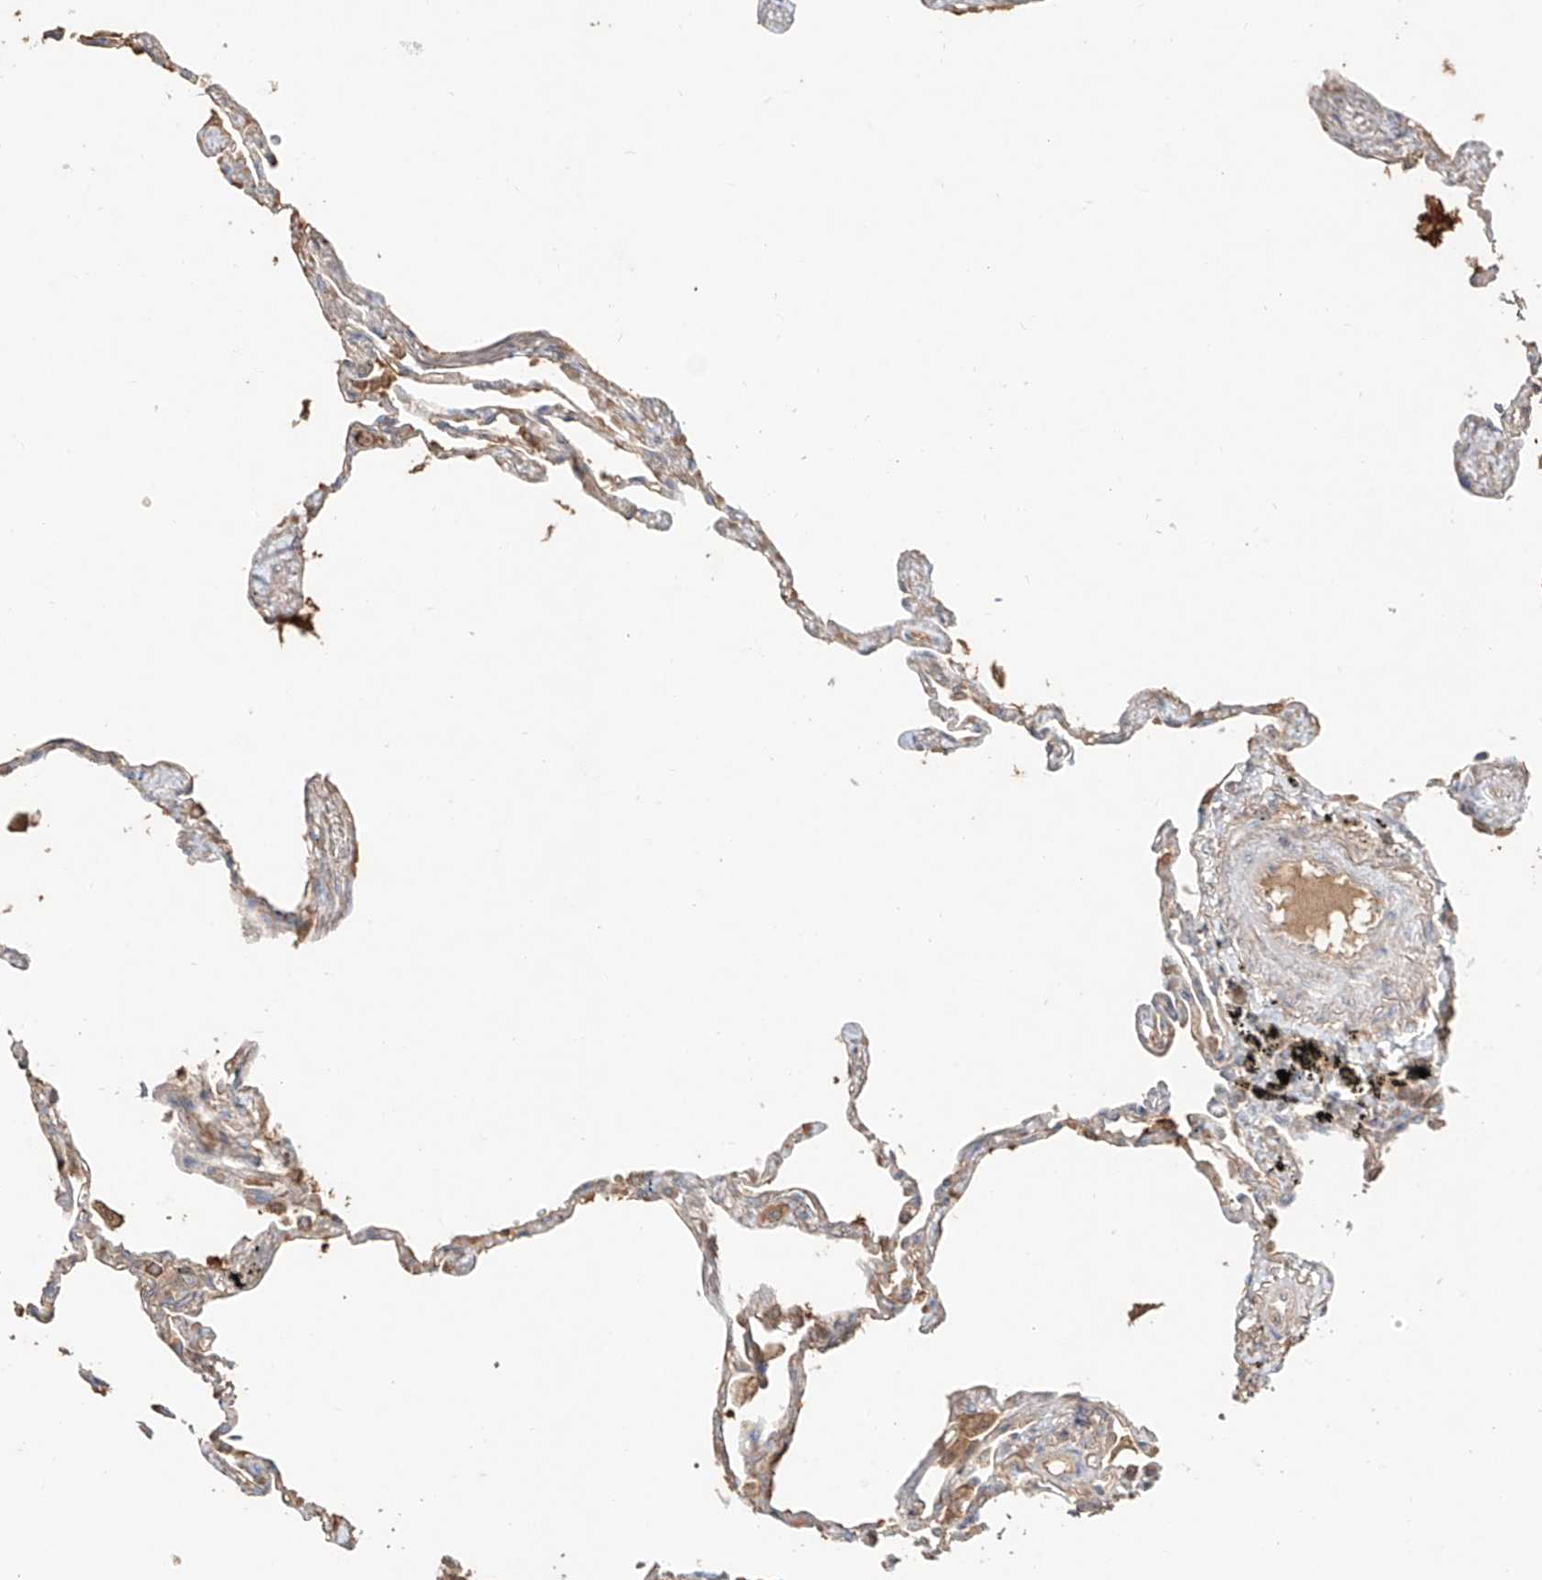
{"staining": {"intensity": "moderate", "quantity": ">75%", "location": "cytoplasmic/membranous"}, "tissue": "lung", "cell_type": "Alveolar cells", "image_type": "normal", "snomed": [{"axis": "morphology", "description": "Normal tissue, NOS"}, {"axis": "topography", "description": "Lung"}], "caption": "Immunohistochemical staining of benign human lung displays moderate cytoplasmic/membranous protein staining in approximately >75% of alveolar cells. (brown staining indicates protein expression, while blue staining denotes nuclei).", "gene": "ERO1A", "patient": {"sex": "female", "age": 67}}